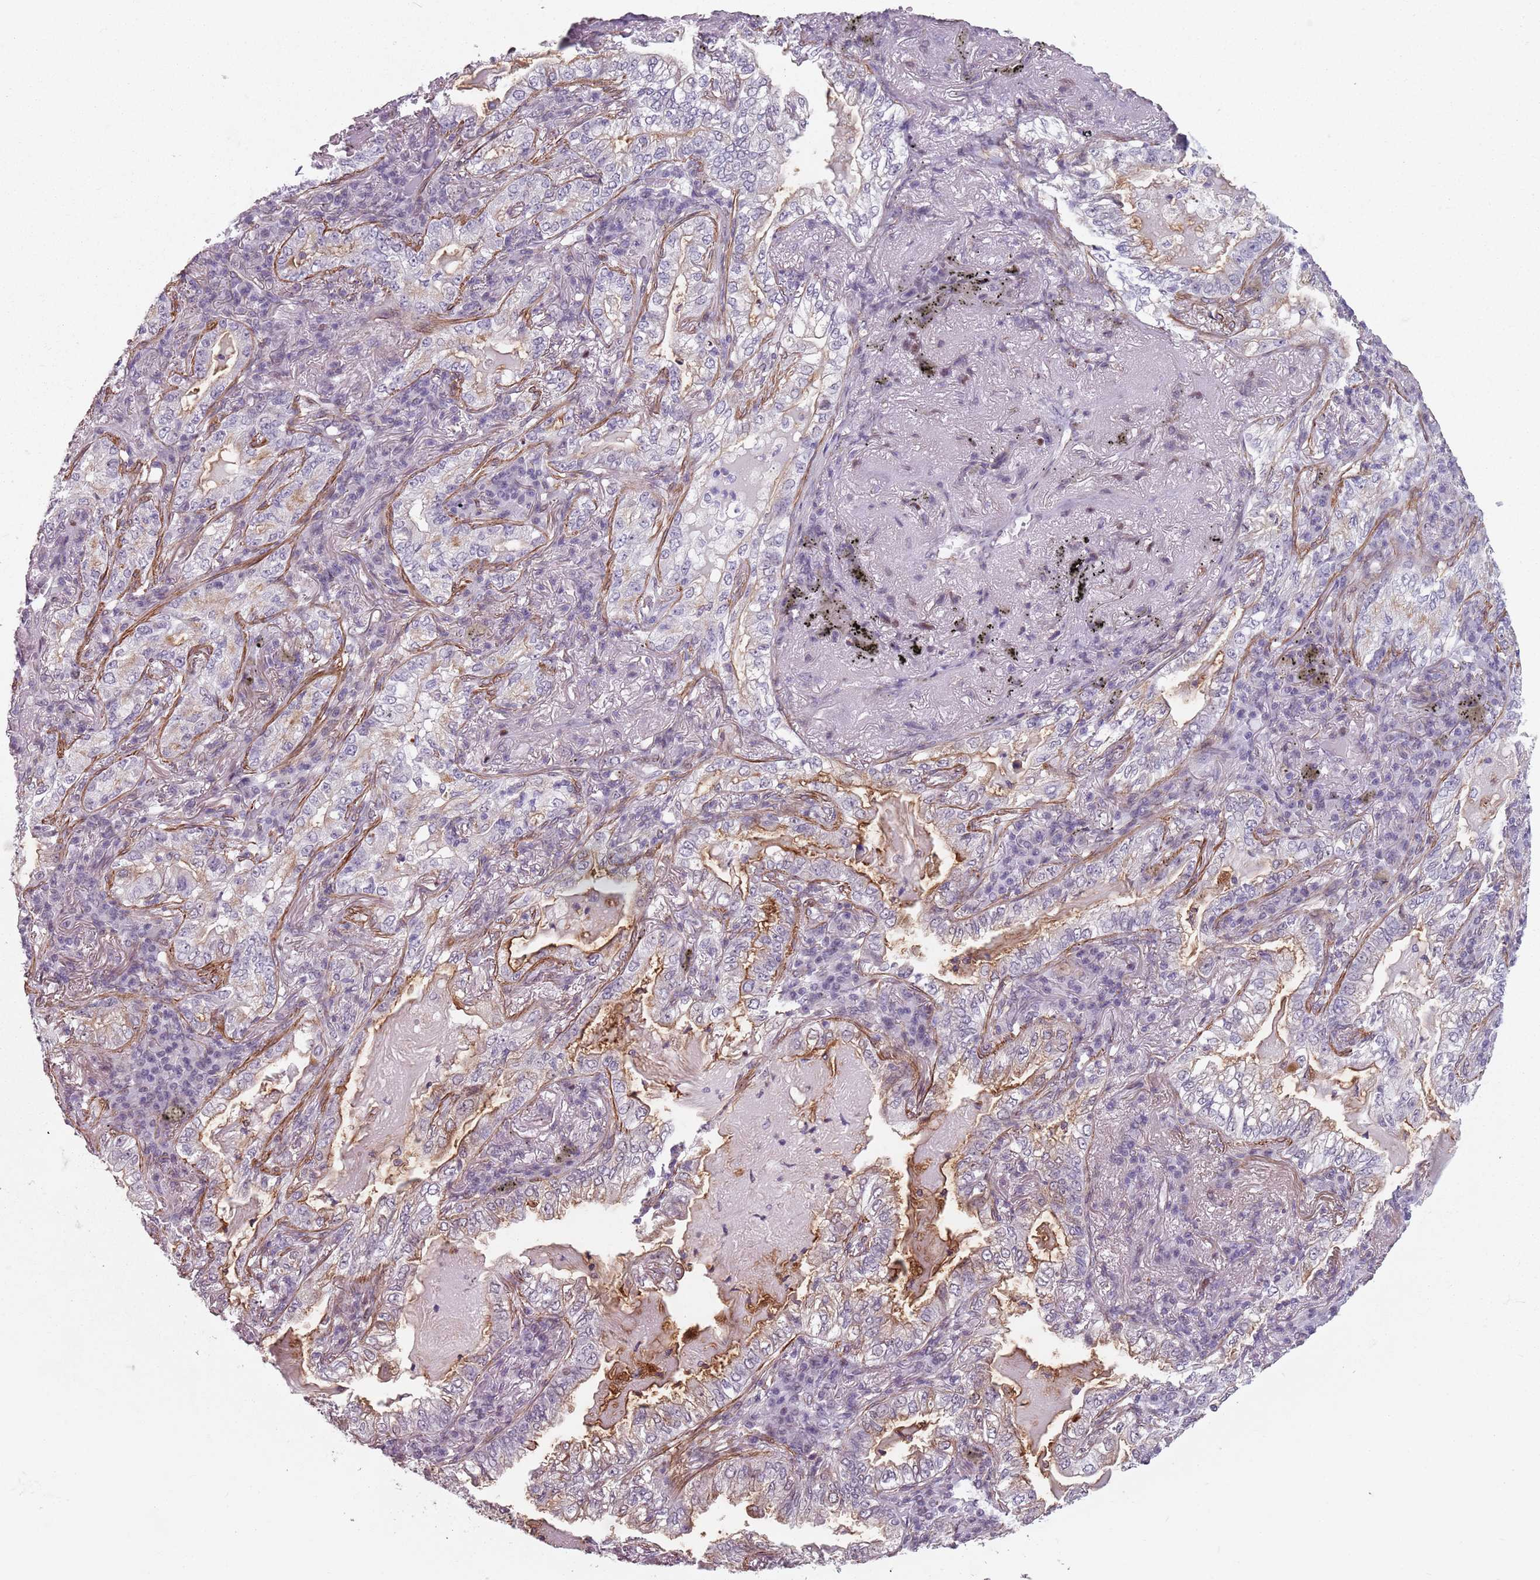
{"staining": {"intensity": "weak", "quantity": "<25%", "location": "cytoplasmic/membranous"}, "tissue": "lung cancer", "cell_type": "Tumor cells", "image_type": "cancer", "snomed": [{"axis": "morphology", "description": "Adenocarcinoma, NOS"}, {"axis": "topography", "description": "Lung"}], "caption": "Lung adenocarcinoma was stained to show a protein in brown. There is no significant expression in tumor cells.", "gene": "TMC4", "patient": {"sex": "female", "age": 73}}